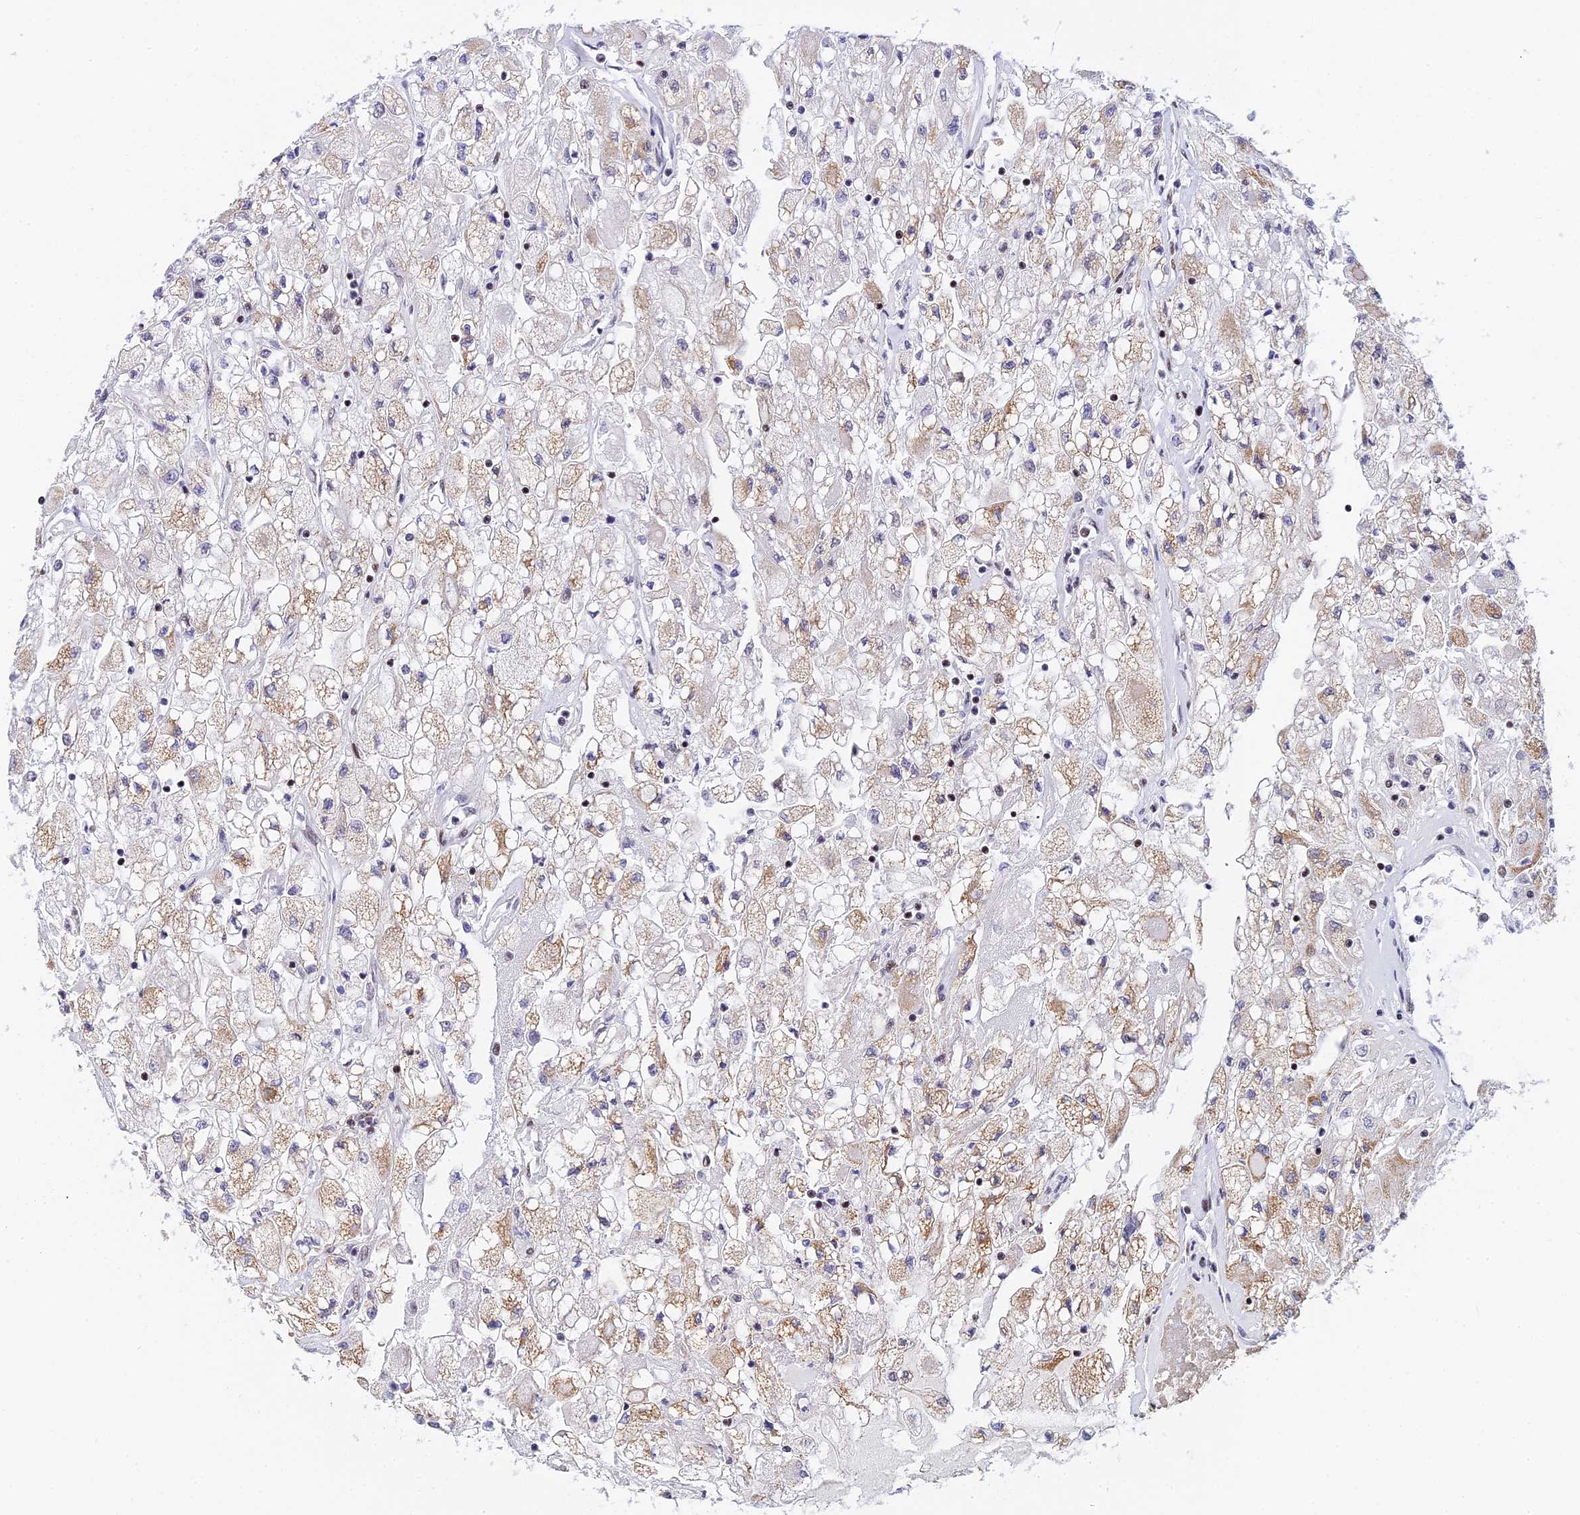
{"staining": {"intensity": "moderate", "quantity": "<25%", "location": "cytoplasmic/membranous"}, "tissue": "renal cancer", "cell_type": "Tumor cells", "image_type": "cancer", "snomed": [{"axis": "morphology", "description": "Adenocarcinoma, NOS"}, {"axis": "topography", "description": "Kidney"}], "caption": "Protein staining by immunohistochemistry exhibits moderate cytoplasmic/membranous expression in approximately <25% of tumor cells in renal adenocarcinoma.", "gene": "USP22", "patient": {"sex": "male", "age": 80}}